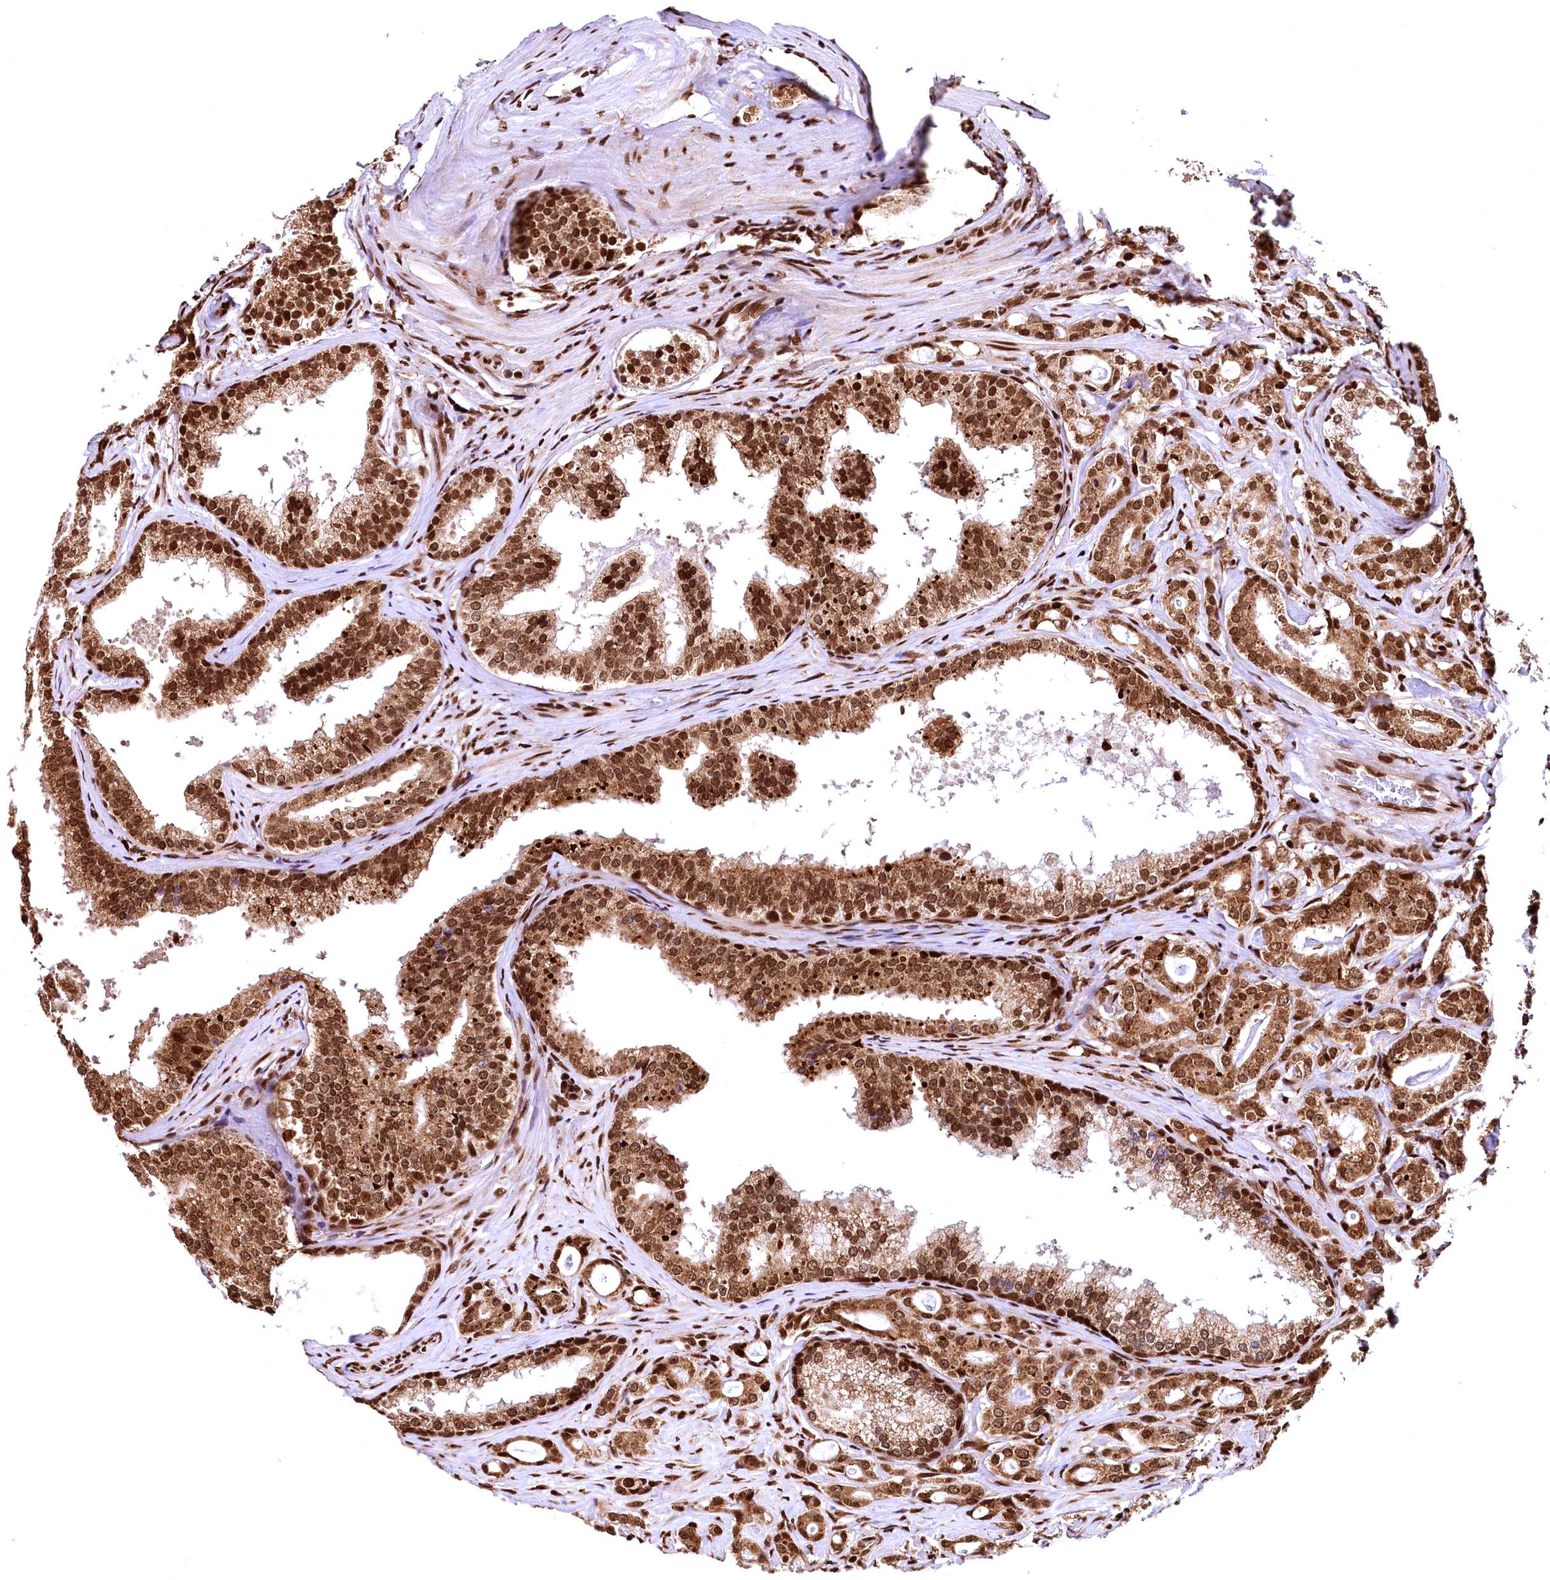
{"staining": {"intensity": "moderate", "quantity": ">75%", "location": "cytoplasmic/membranous,nuclear"}, "tissue": "prostate cancer", "cell_type": "Tumor cells", "image_type": "cancer", "snomed": [{"axis": "morphology", "description": "Adenocarcinoma, High grade"}, {"axis": "topography", "description": "Prostate"}], "caption": "IHC (DAB) staining of human high-grade adenocarcinoma (prostate) shows moderate cytoplasmic/membranous and nuclear protein positivity in about >75% of tumor cells.", "gene": "PDS5B", "patient": {"sex": "male", "age": 63}}